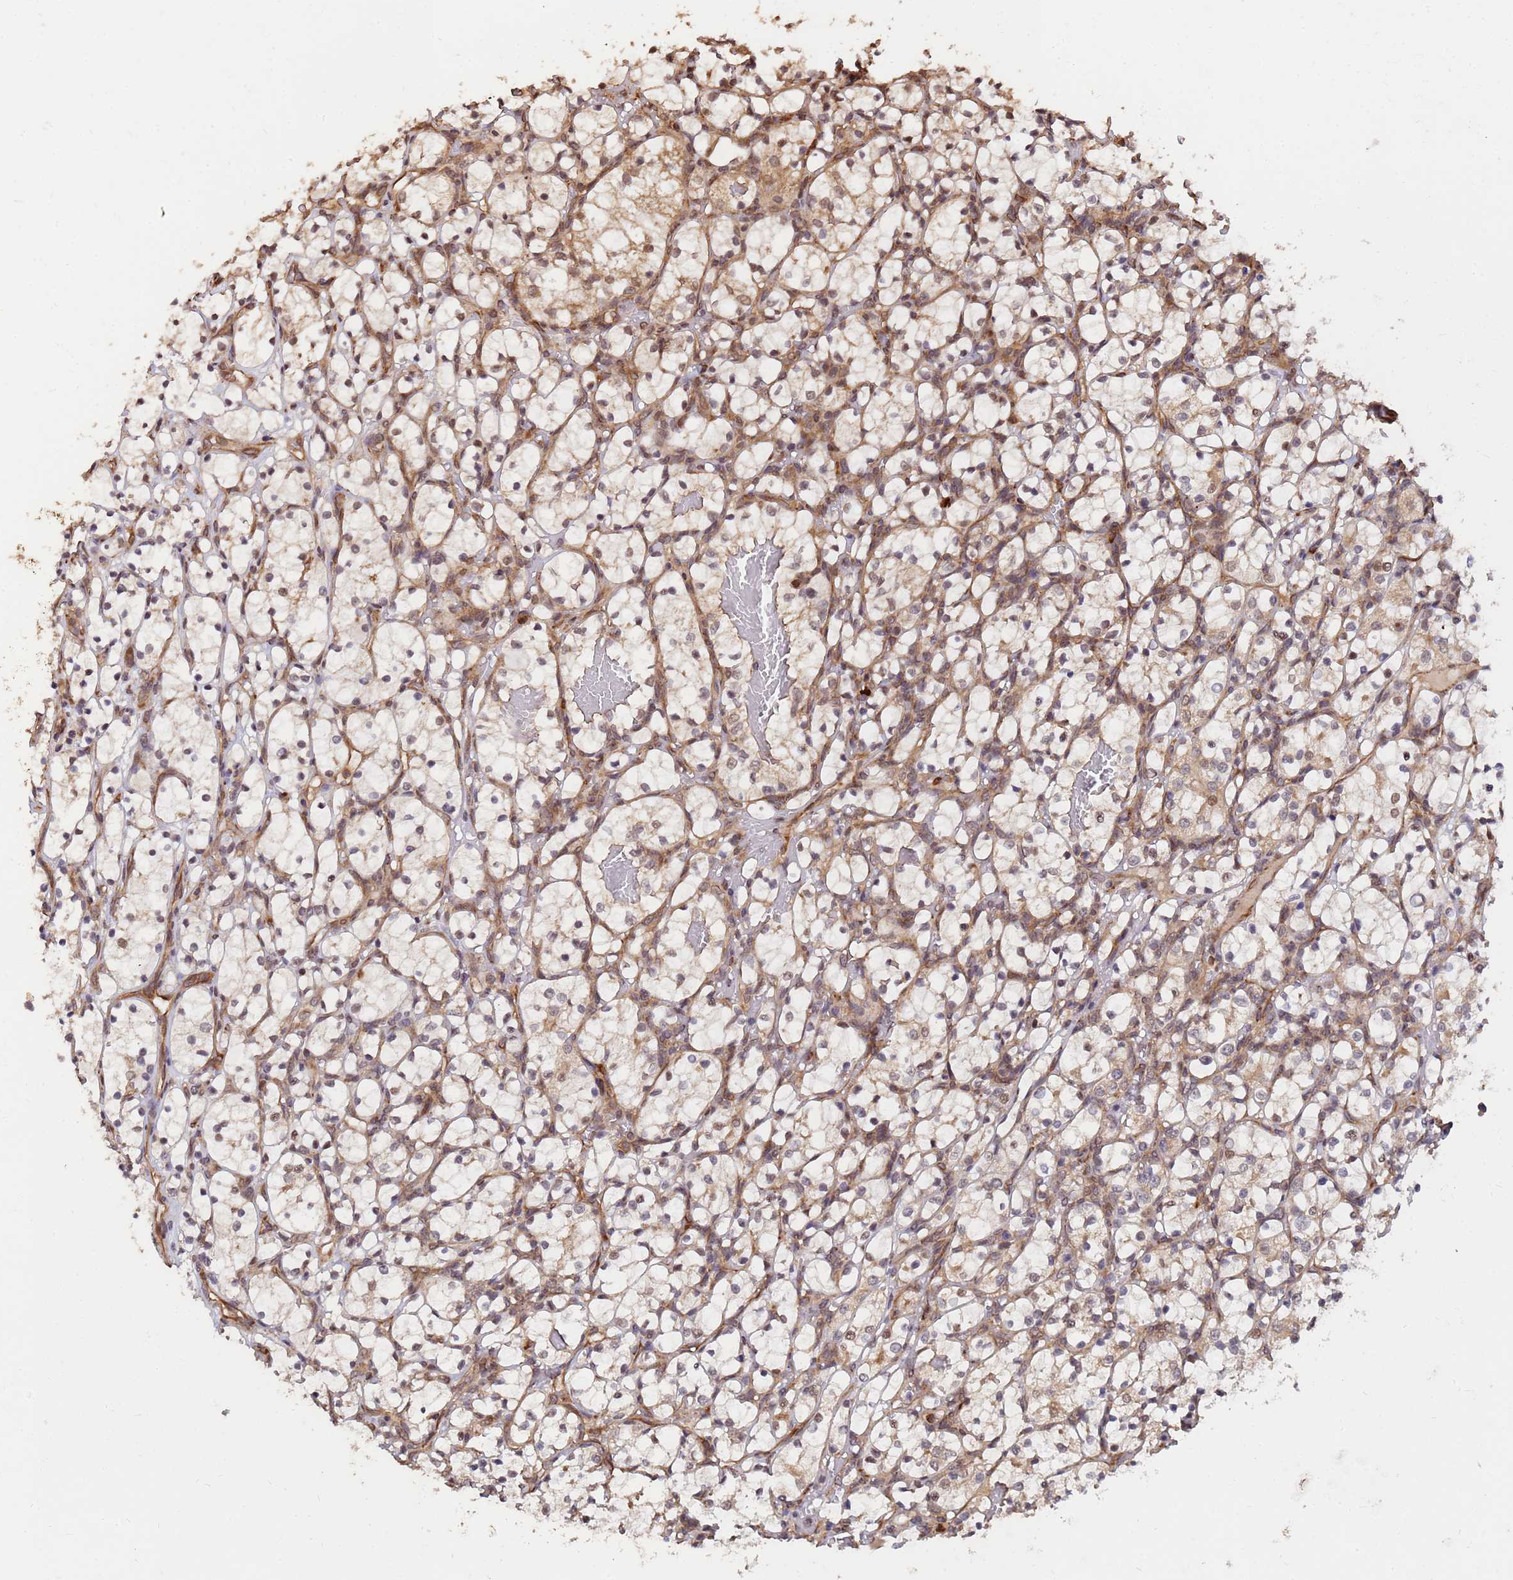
{"staining": {"intensity": "weak", "quantity": "25%-75%", "location": "nuclear"}, "tissue": "renal cancer", "cell_type": "Tumor cells", "image_type": "cancer", "snomed": [{"axis": "morphology", "description": "Adenocarcinoma, NOS"}, {"axis": "topography", "description": "Kidney"}], "caption": "The histopathology image shows immunohistochemical staining of renal cancer. There is weak nuclear positivity is identified in about 25%-75% of tumor cells.", "gene": "ZNF619", "patient": {"sex": "female", "age": 69}}